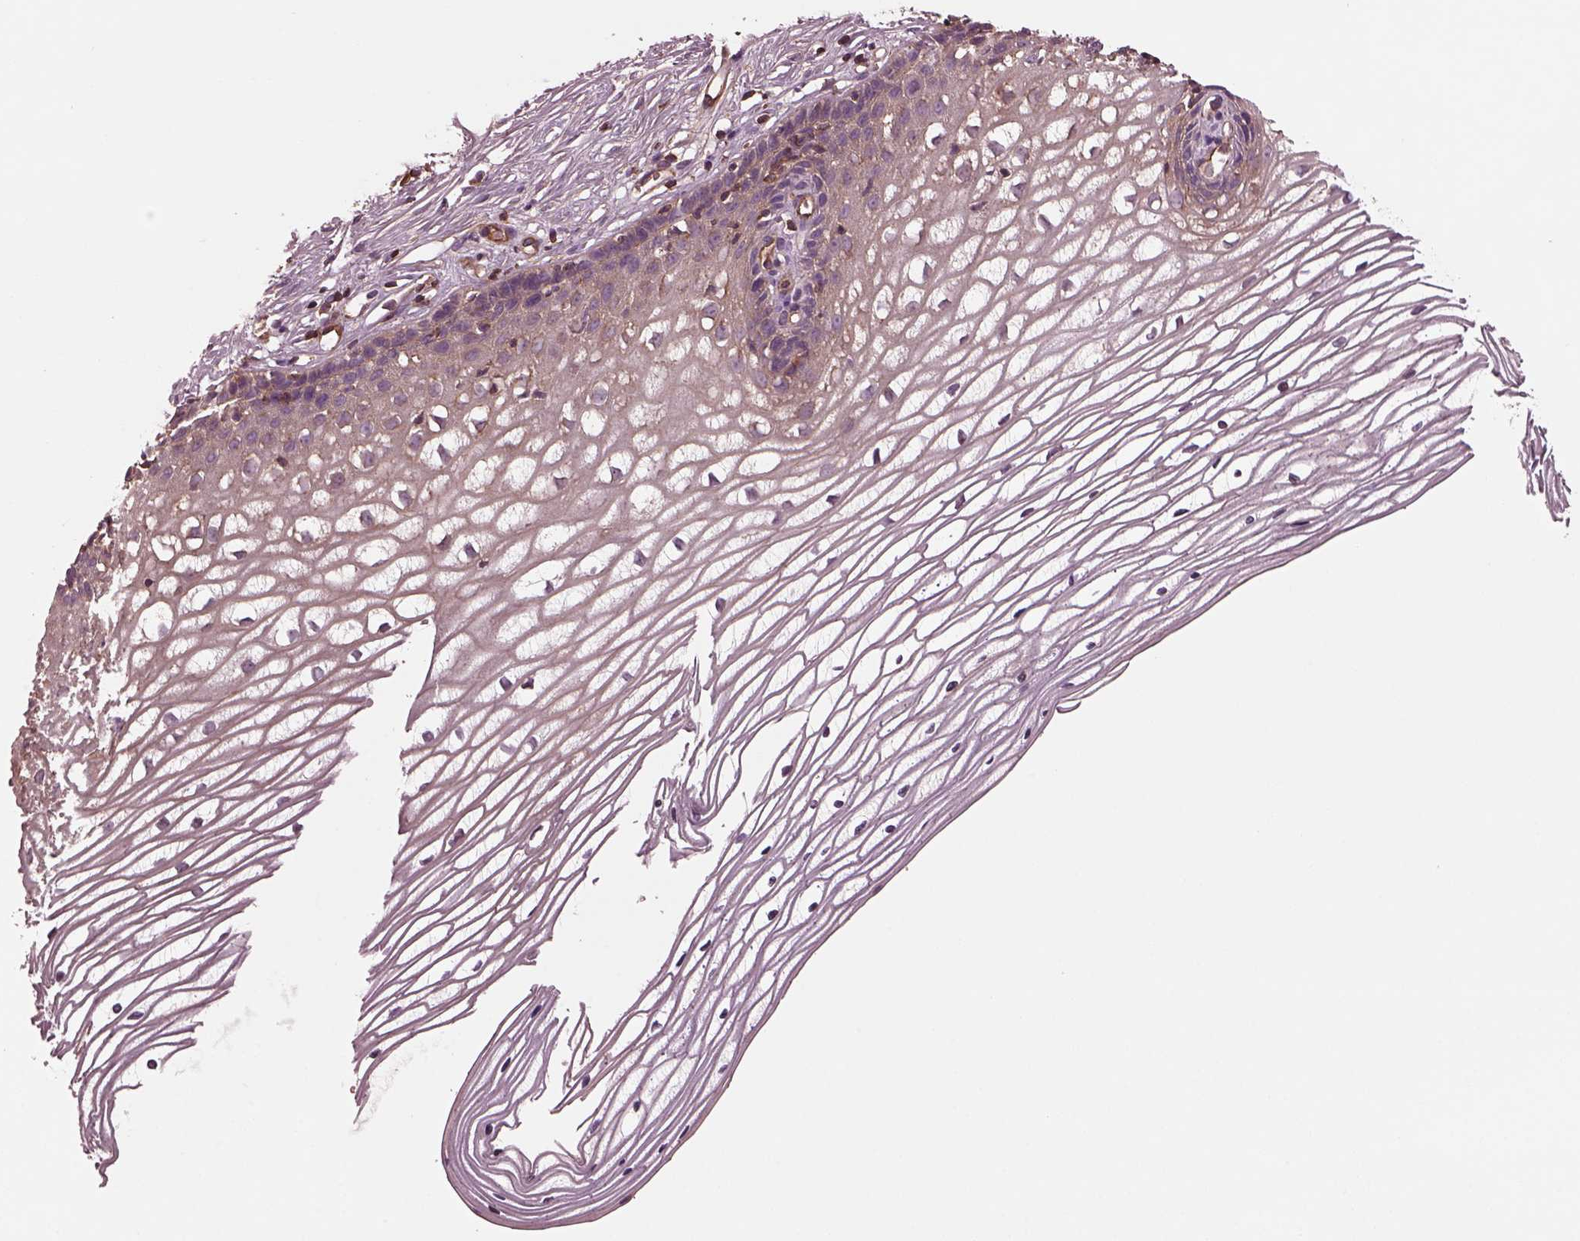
{"staining": {"intensity": "negative", "quantity": "none", "location": "none"}, "tissue": "cervix", "cell_type": "Glandular cells", "image_type": "normal", "snomed": [{"axis": "morphology", "description": "Normal tissue, NOS"}, {"axis": "topography", "description": "Cervix"}], "caption": "Photomicrograph shows no protein expression in glandular cells of unremarkable cervix. (Stains: DAB immunohistochemistry (IHC) with hematoxylin counter stain, Microscopy: brightfield microscopy at high magnification).", "gene": "MYL1", "patient": {"sex": "female", "age": 40}}